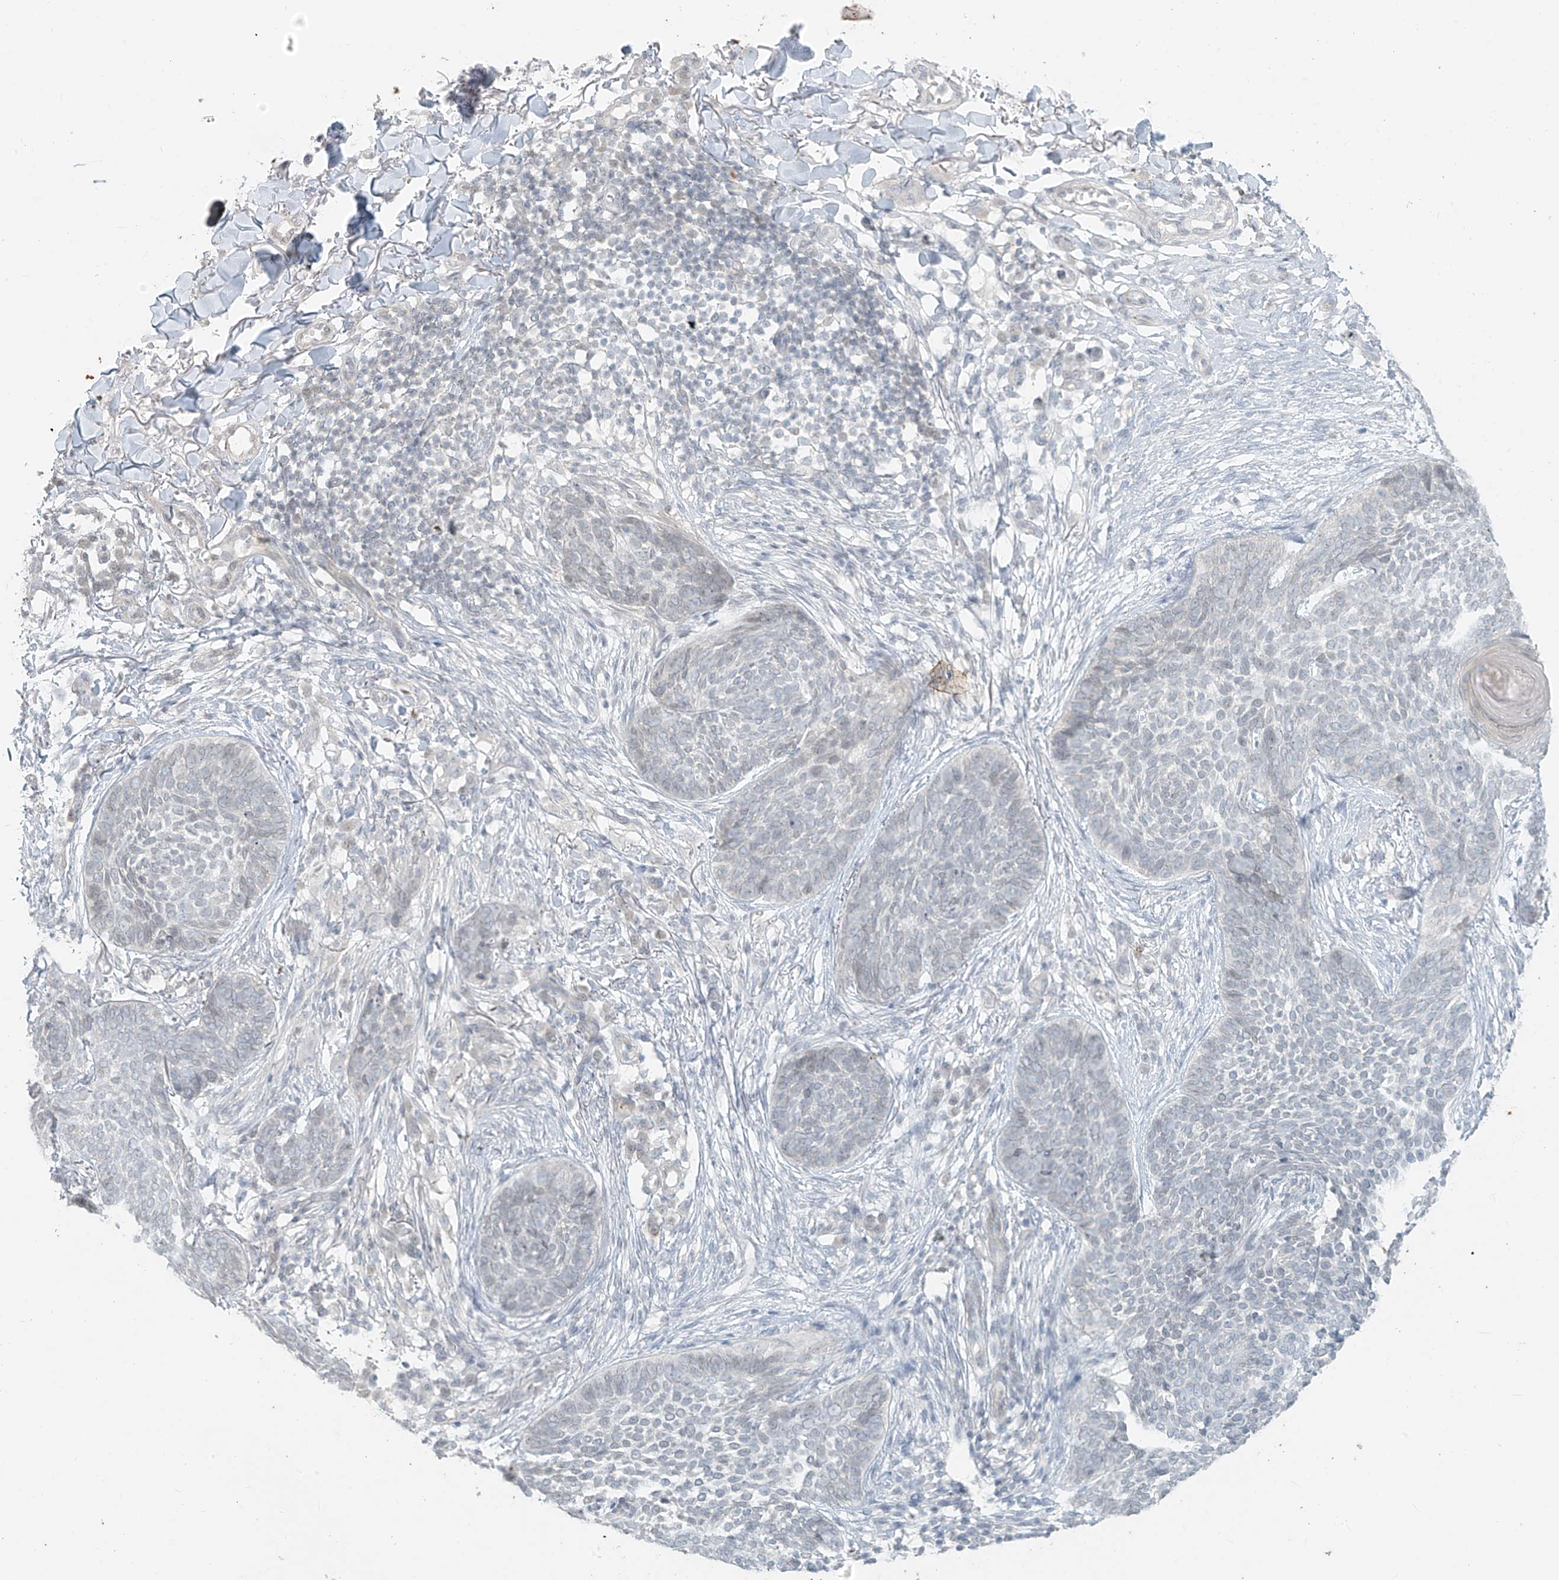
{"staining": {"intensity": "negative", "quantity": "none", "location": "none"}, "tissue": "skin cancer", "cell_type": "Tumor cells", "image_type": "cancer", "snomed": [{"axis": "morphology", "description": "Basal cell carcinoma"}, {"axis": "topography", "description": "Skin"}], "caption": "The micrograph shows no staining of tumor cells in skin cancer (basal cell carcinoma). (Brightfield microscopy of DAB (3,3'-diaminobenzidine) immunohistochemistry at high magnification).", "gene": "OSBPL7", "patient": {"sex": "female", "age": 64}}